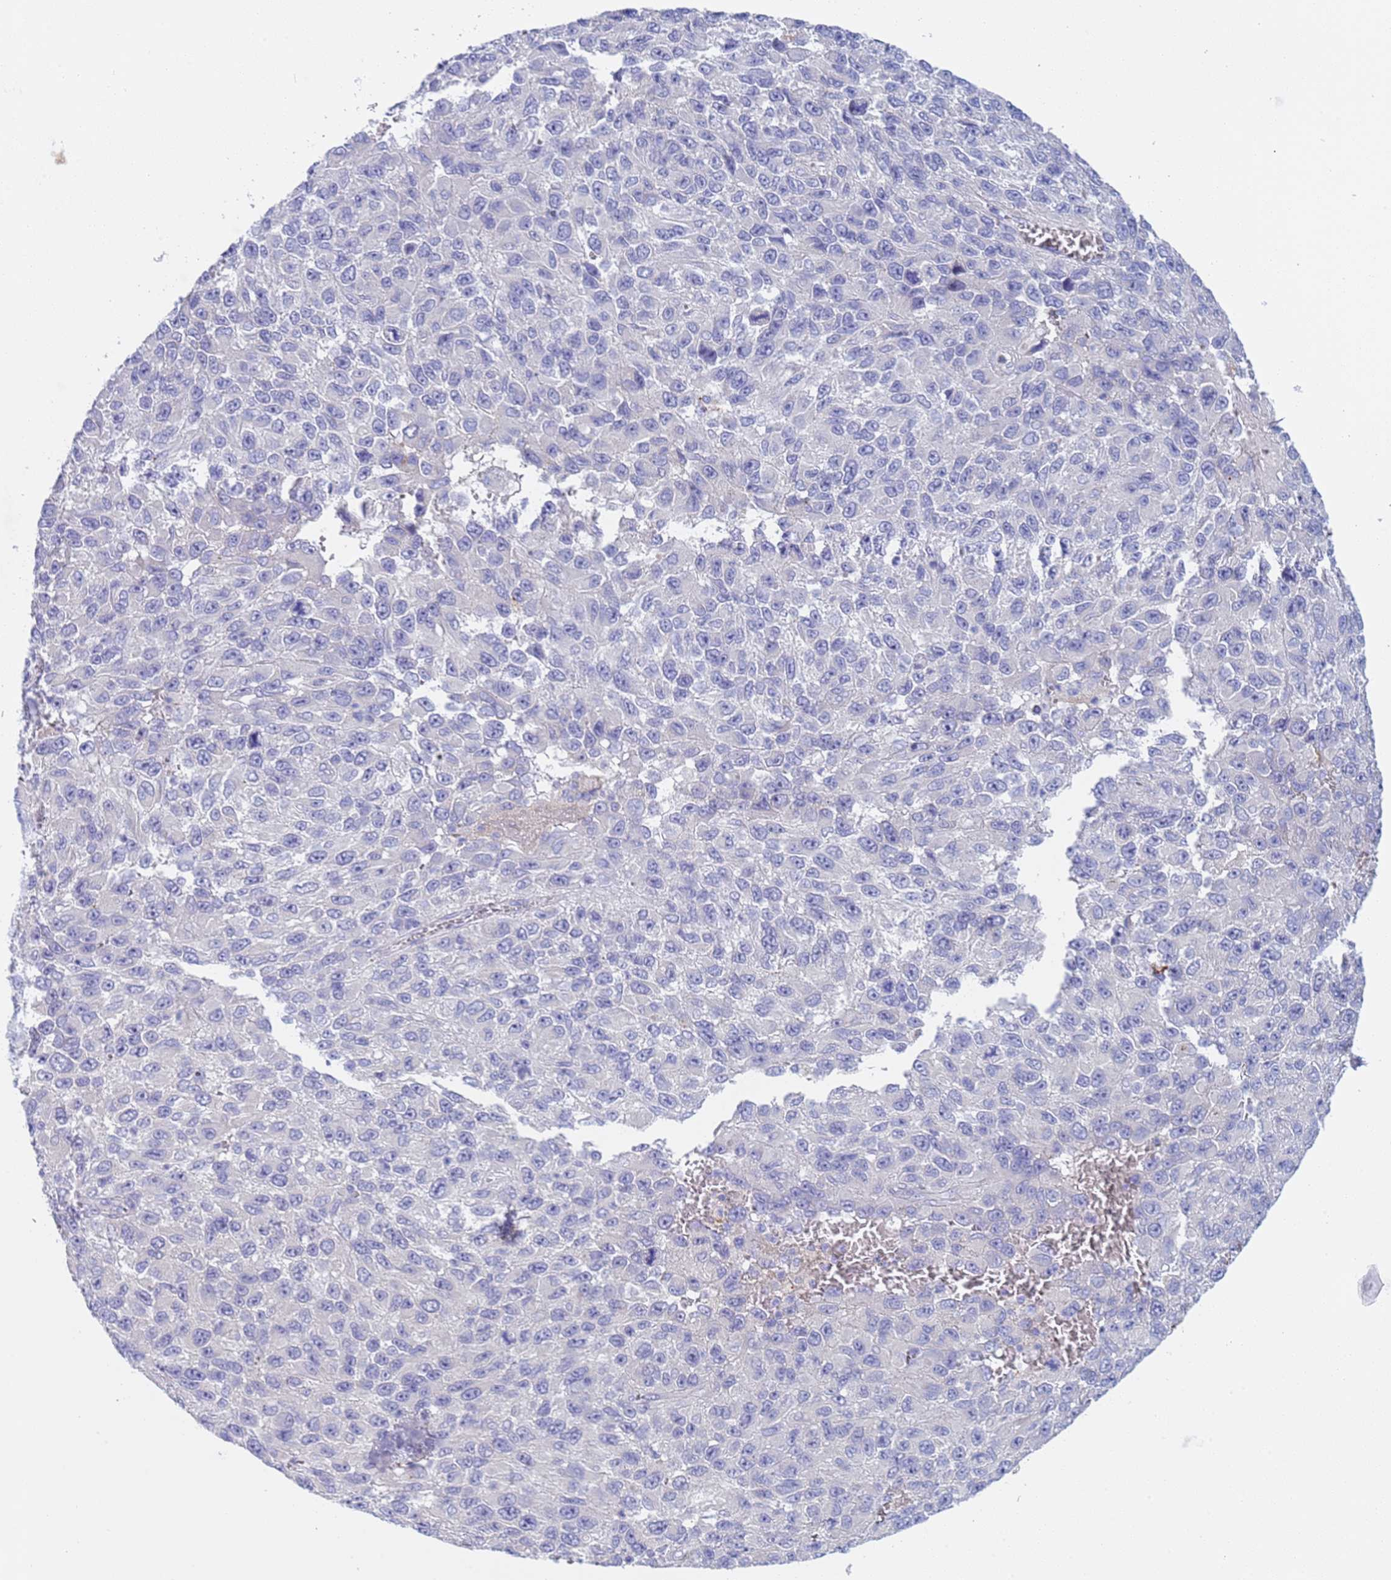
{"staining": {"intensity": "negative", "quantity": "none", "location": "none"}, "tissue": "melanoma", "cell_type": "Tumor cells", "image_type": "cancer", "snomed": [{"axis": "morphology", "description": "Normal tissue, NOS"}, {"axis": "morphology", "description": "Malignant melanoma, NOS"}, {"axis": "topography", "description": "Skin"}], "caption": "An image of human malignant melanoma is negative for staining in tumor cells. (DAB (3,3'-diaminobenzidine) IHC with hematoxylin counter stain).", "gene": "C4orf46", "patient": {"sex": "female", "age": 96}}